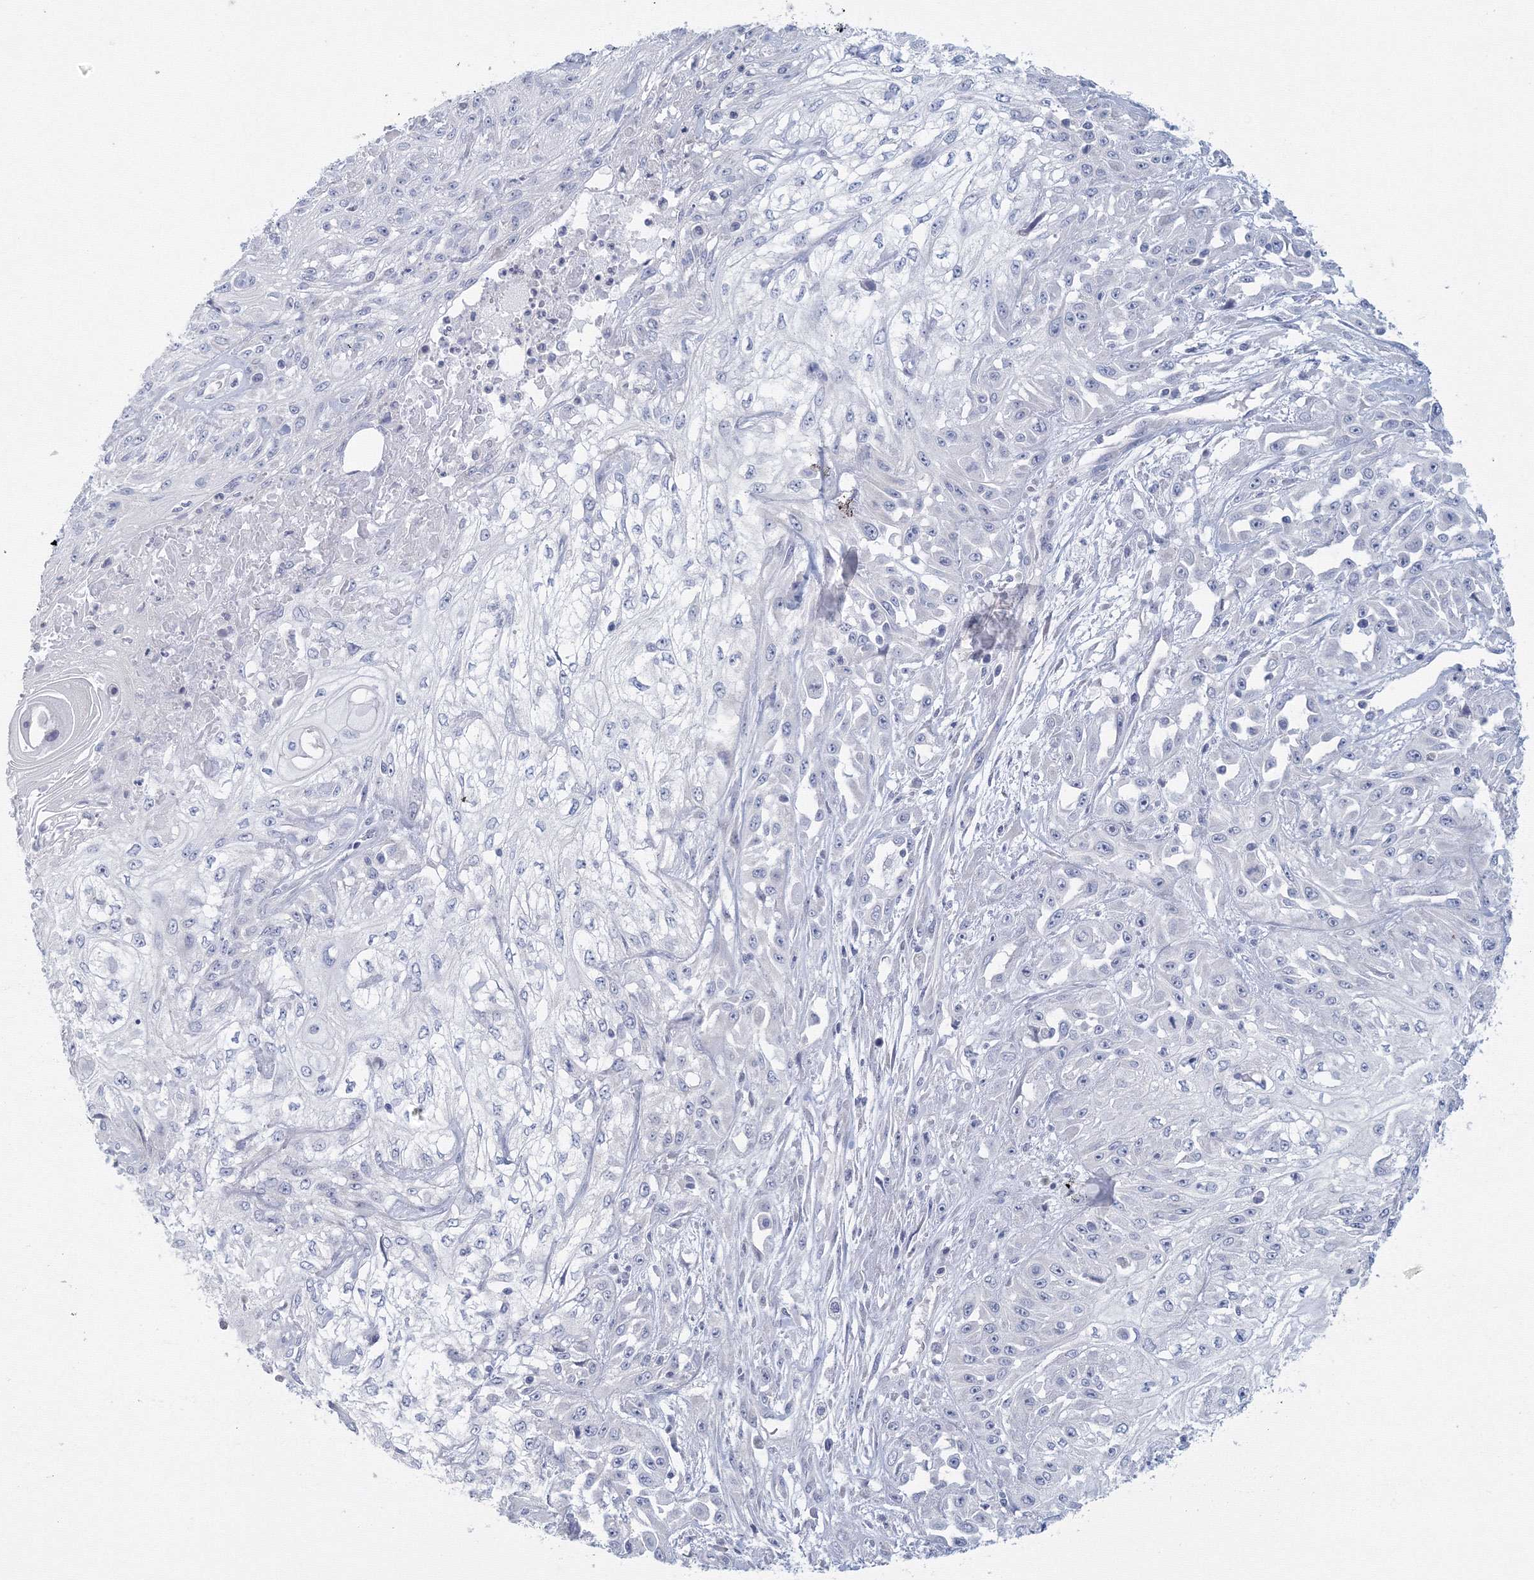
{"staining": {"intensity": "negative", "quantity": "none", "location": "none"}, "tissue": "skin cancer", "cell_type": "Tumor cells", "image_type": "cancer", "snomed": [{"axis": "morphology", "description": "Squamous cell carcinoma, NOS"}, {"axis": "morphology", "description": "Squamous cell carcinoma, metastatic, NOS"}, {"axis": "topography", "description": "Skin"}, {"axis": "topography", "description": "Lymph node"}], "caption": "Tumor cells are negative for brown protein staining in skin cancer.", "gene": "TACC2", "patient": {"sex": "male", "age": 75}}